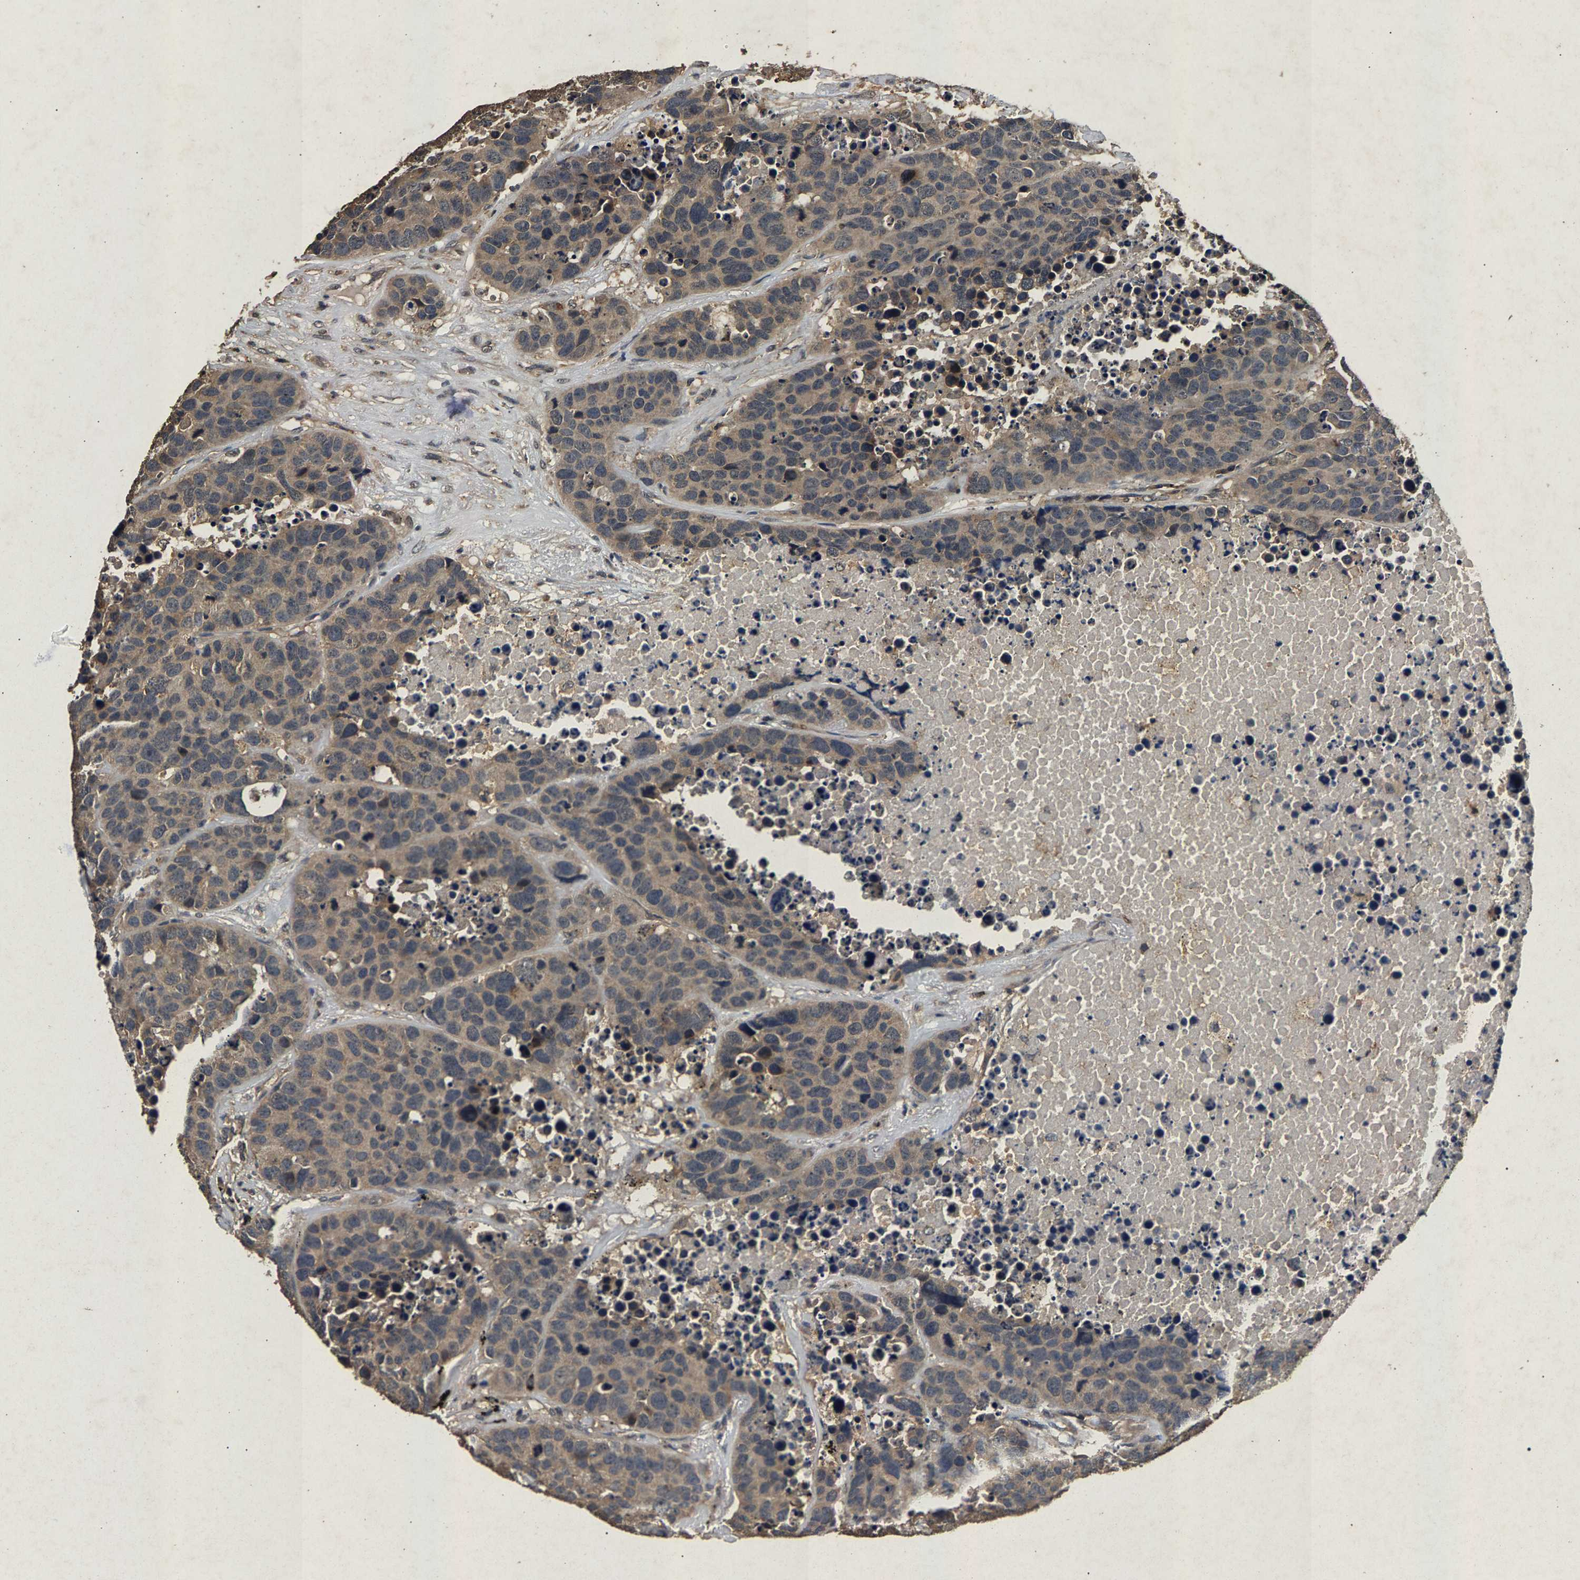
{"staining": {"intensity": "weak", "quantity": ">75%", "location": "cytoplasmic/membranous"}, "tissue": "carcinoid", "cell_type": "Tumor cells", "image_type": "cancer", "snomed": [{"axis": "morphology", "description": "Carcinoid, malignant, NOS"}, {"axis": "topography", "description": "Lung"}], "caption": "Immunohistochemistry (IHC) of human malignant carcinoid exhibits low levels of weak cytoplasmic/membranous positivity in approximately >75% of tumor cells.", "gene": "PPP1CC", "patient": {"sex": "male", "age": 60}}